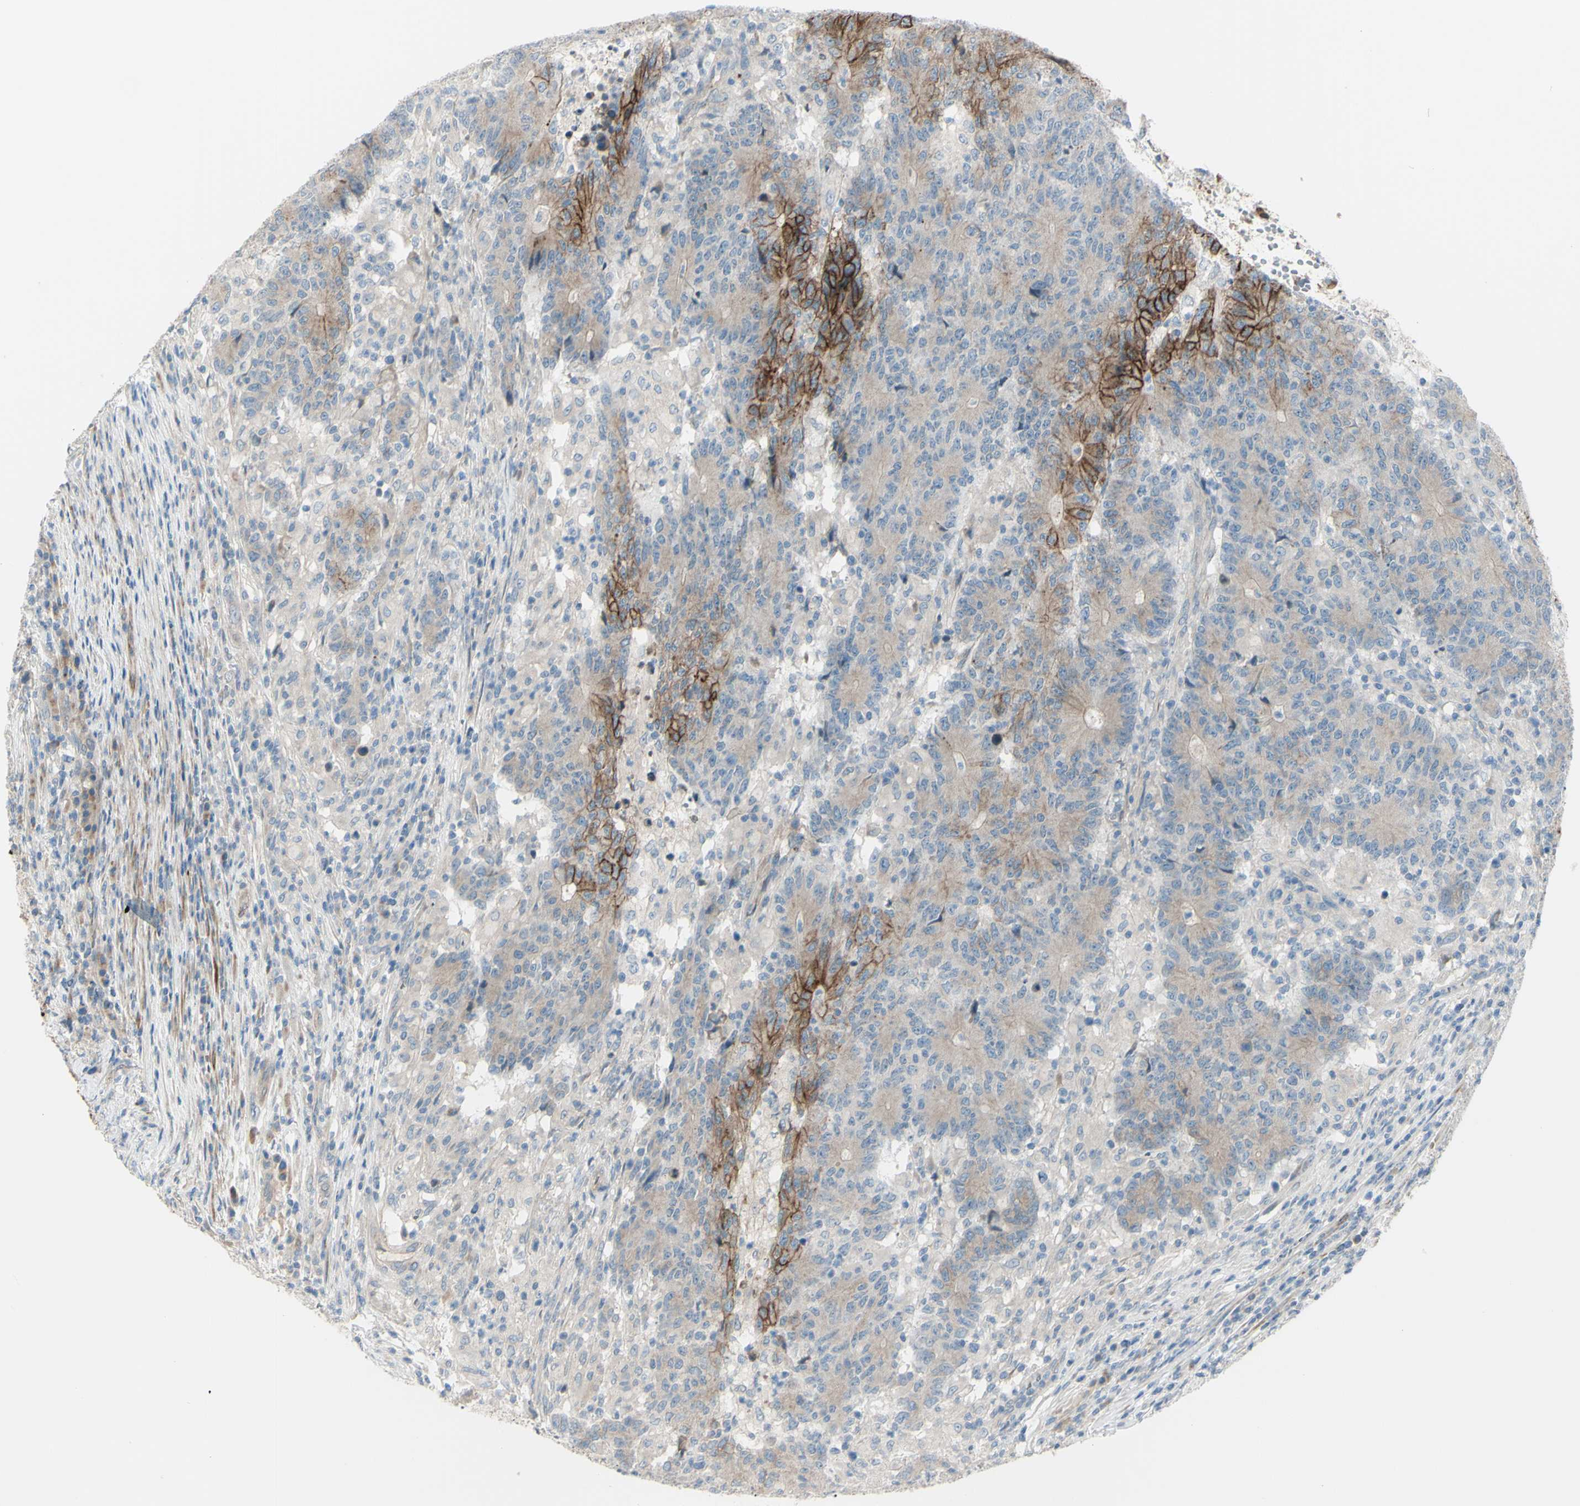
{"staining": {"intensity": "moderate", "quantity": ">75%", "location": "cytoplasmic/membranous"}, "tissue": "colorectal cancer", "cell_type": "Tumor cells", "image_type": "cancer", "snomed": [{"axis": "morphology", "description": "Normal tissue, NOS"}, {"axis": "morphology", "description": "Adenocarcinoma, NOS"}, {"axis": "topography", "description": "Colon"}], "caption": "Immunohistochemical staining of adenocarcinoma (colorectal) exhibits moderate cytoplasmic/membranous protein positivity in about >75% of tumor cells.", "gene": "LRRK1", "patient": {"sex": "female", "age": 75}}